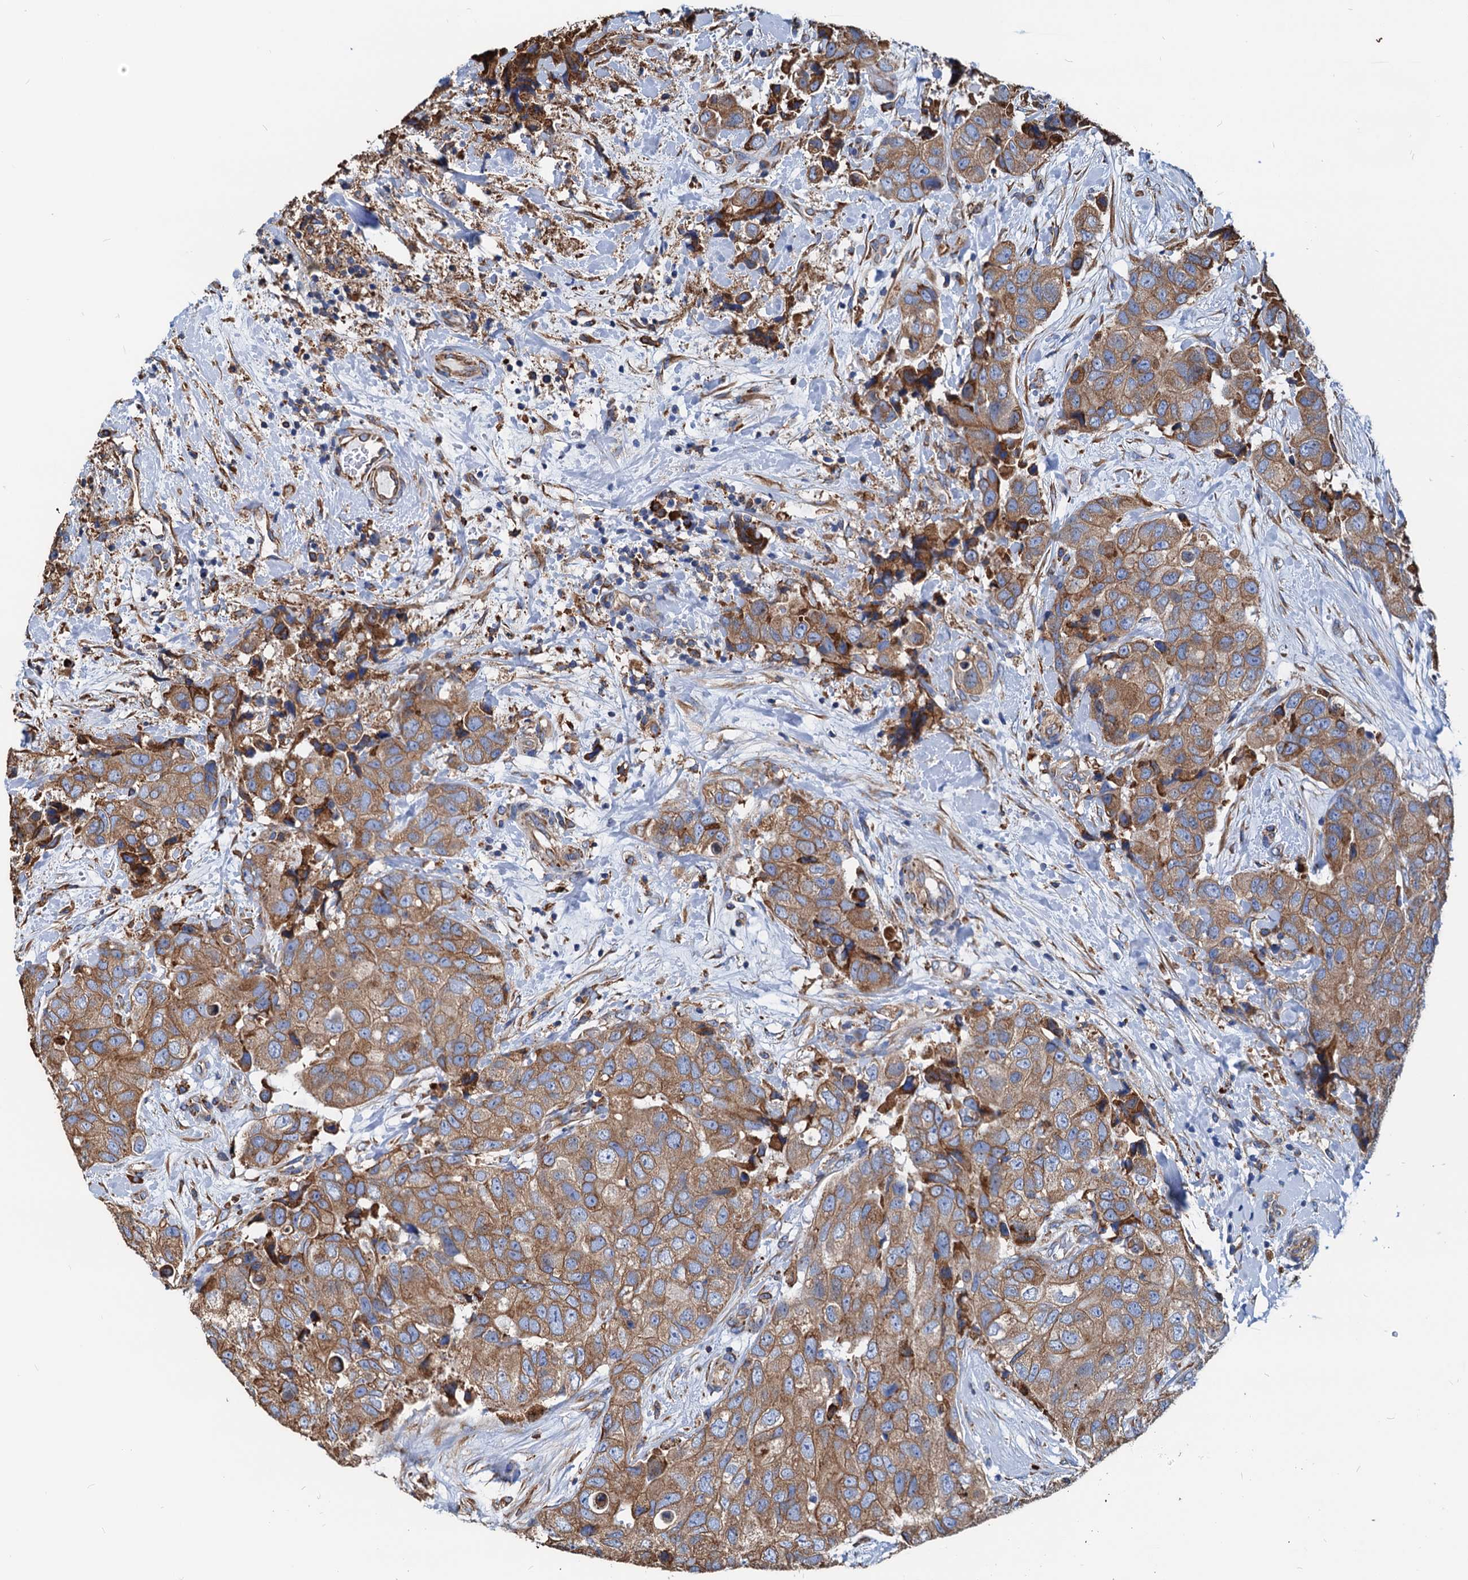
{"staining": {"intensity": "moderate", "quantity": ">75%", "location": "cytoplasmic/membranous"}, "tissue": "breast cancer", "cell_type": "Tumor cells", "image_type": "cancer", "snomed": [{"axis": "morphology", "description": "Duct carcinoma"}, {"axis": "topography", "description": "Breast"}], "caption": "Breast cancer stained for a protein demonstrates moderate cytoplasmic/membranous positivity in tumor cells.", "gene": "HSPA5", "patient": {"sex": "female", "age": 62}}